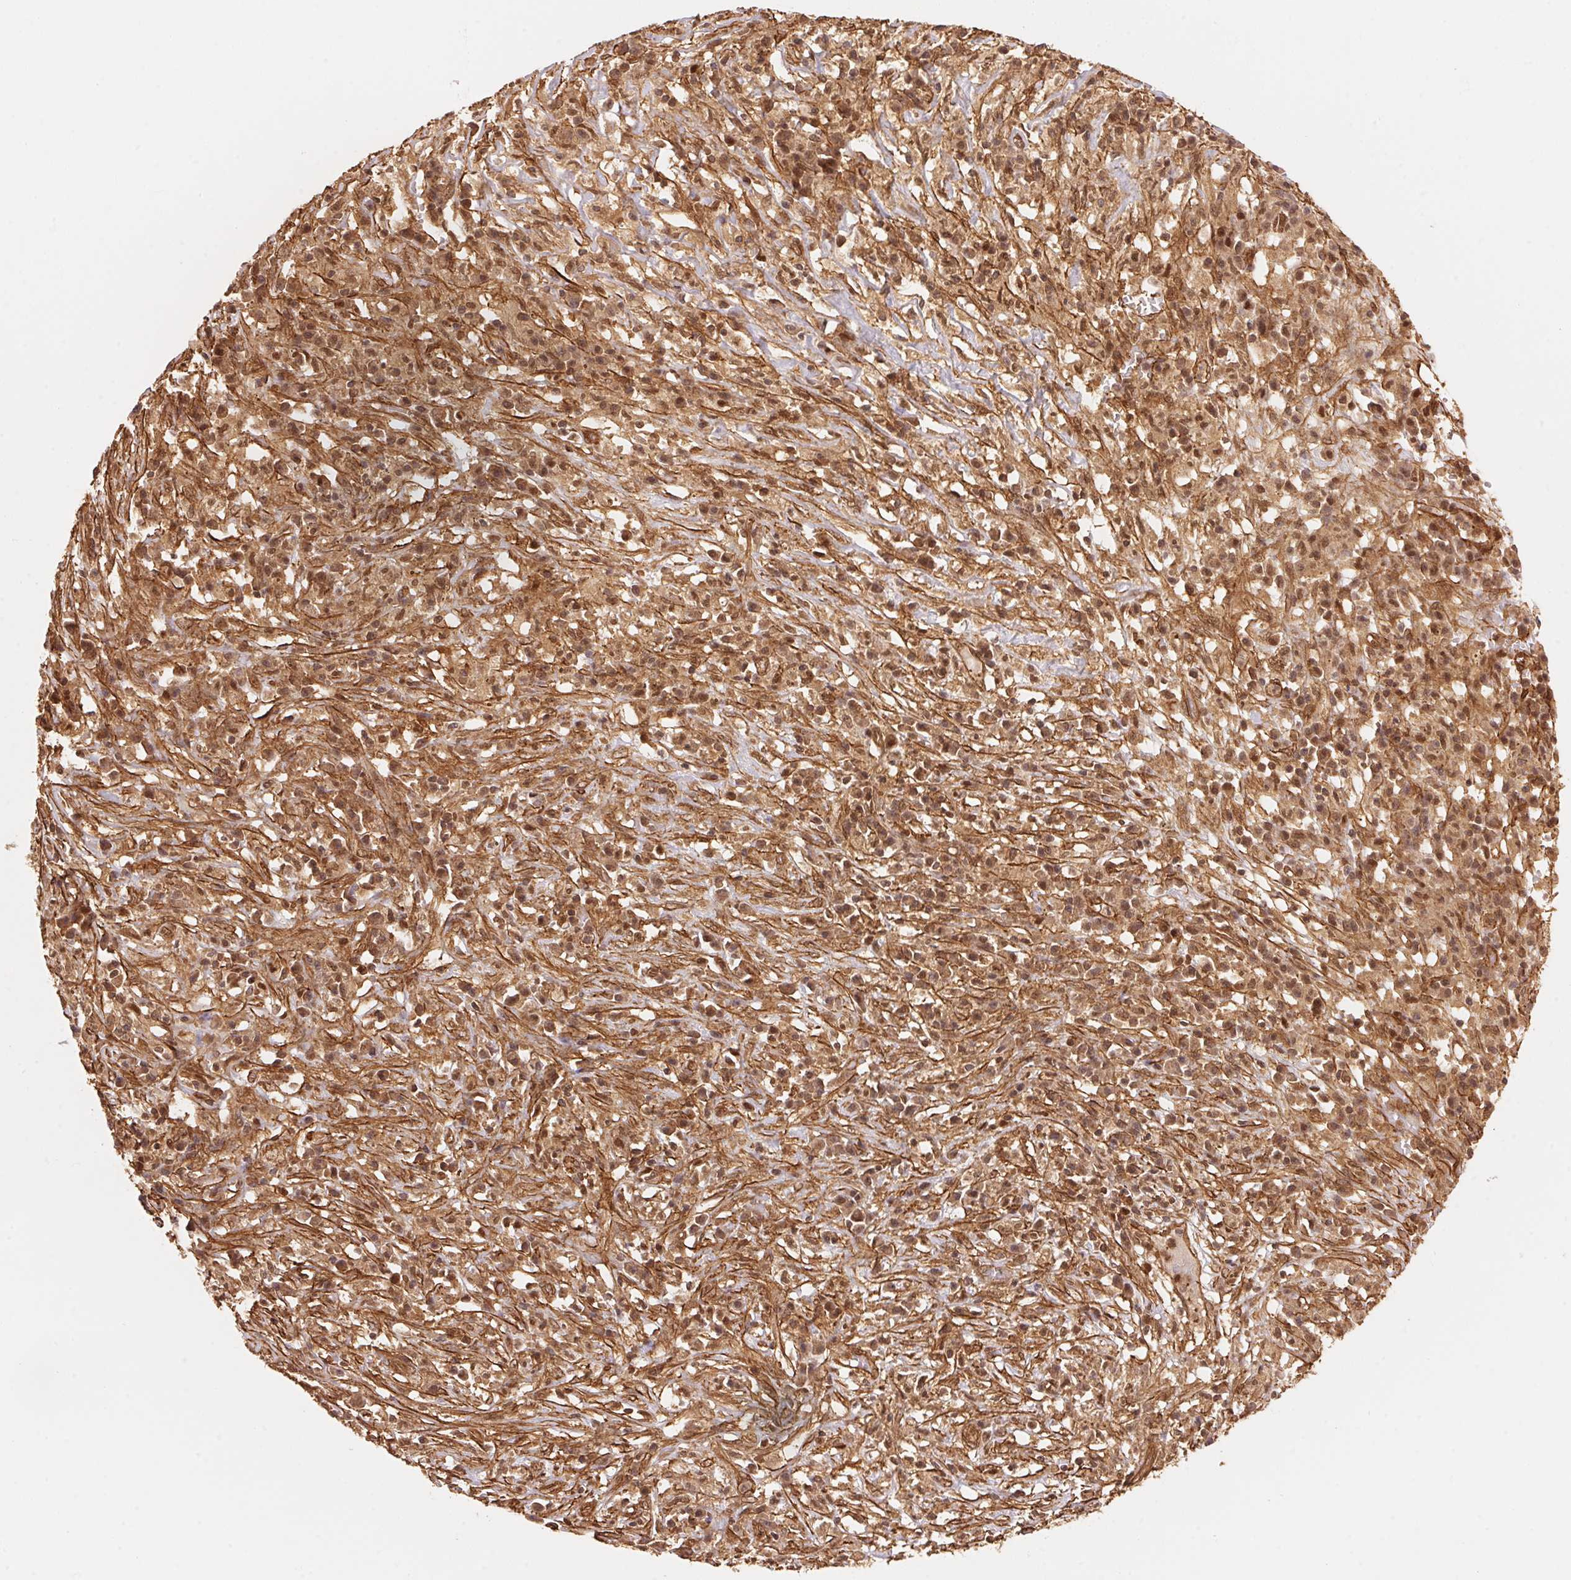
{"staining": {"intensity": "moderate", "quantity": ">75%", "location": "cytoplasmic/membranous,nuclear"}, "tissue": "melanoma", "cell_type": "Tumor cells", "image_type": "cancer", "snomed": [{"axis": "morphology", "description": "Malignant melanoma, NOS"}, {"axis": "topography", "description": "Skin"}], "caption": "Immunohistochemistry (IHC) of melanoma reveals medium levels of moderate cytoplasmic/membranous and nuclear positivity in about >75% of tumor cells. (Stains: DAB (3,3'-diaminobenzidine) in brown, nuclei in blue, Microscopy: brightfield microscopy at high magnification).", "gene": "TNIP2", "patient": {"sex": "female", "age": 91}}